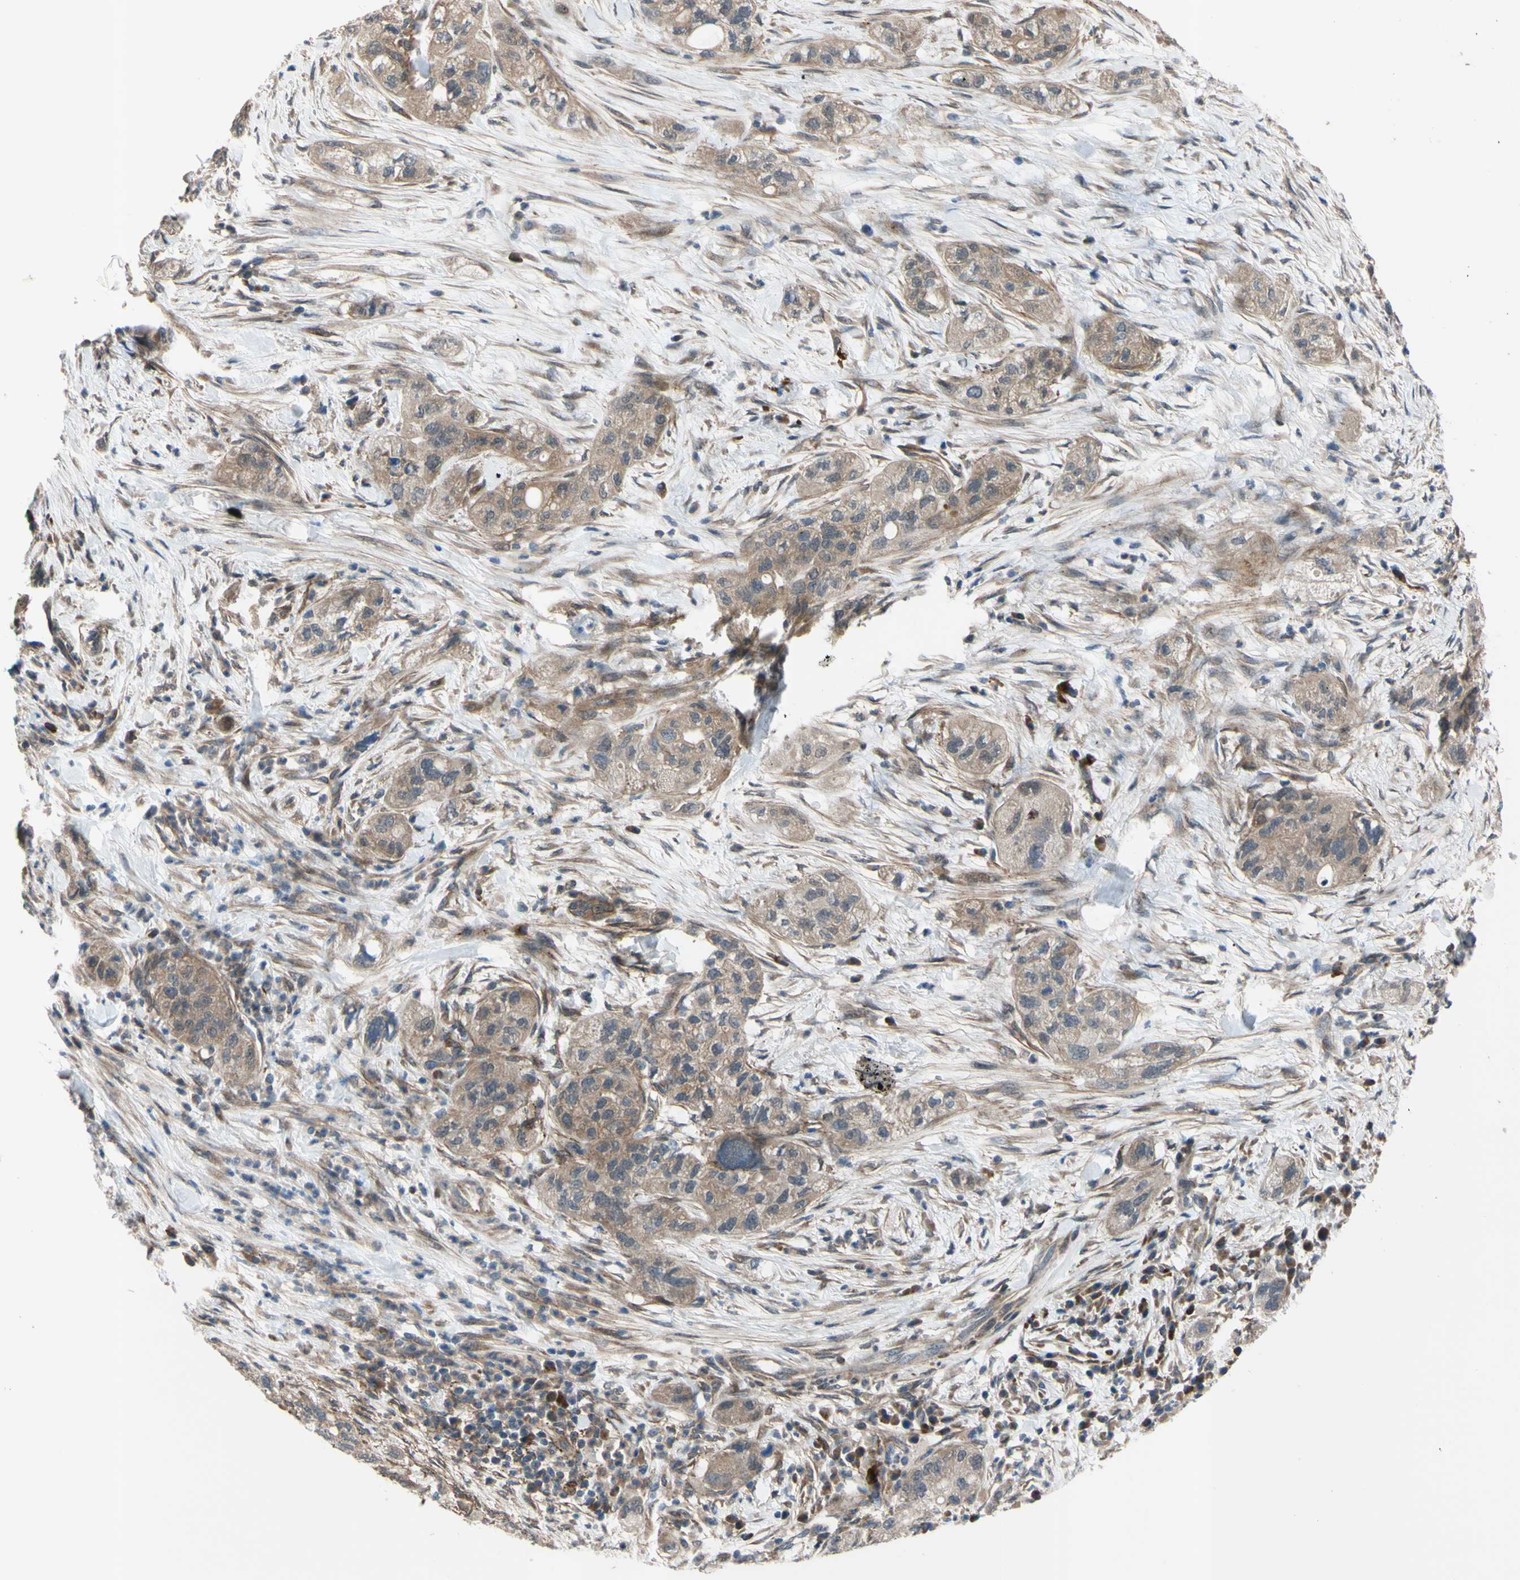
{"staining": {"intensity": "weak", "quantity": ">75%", "location": "cytoplasmic/membranous"}, "tissue": "pancreatic cancer", "cell_type": "Tumor cells", "image_type": "cancer", "snomed": [{"axis": "morphology", "description": "Adenocarcinoma, NOS"}, {"axis": "topography", "description": "Pancreas"}], "caption": "Adenocarcinoma (pancreatic) was stained to show a protein in brown. There is low levels of weak cytoplasmic/membranous positivity in approximately >75% of tumor cells.", "gene": "SVIL", "patient": {"sex": "female", "age": 78}}